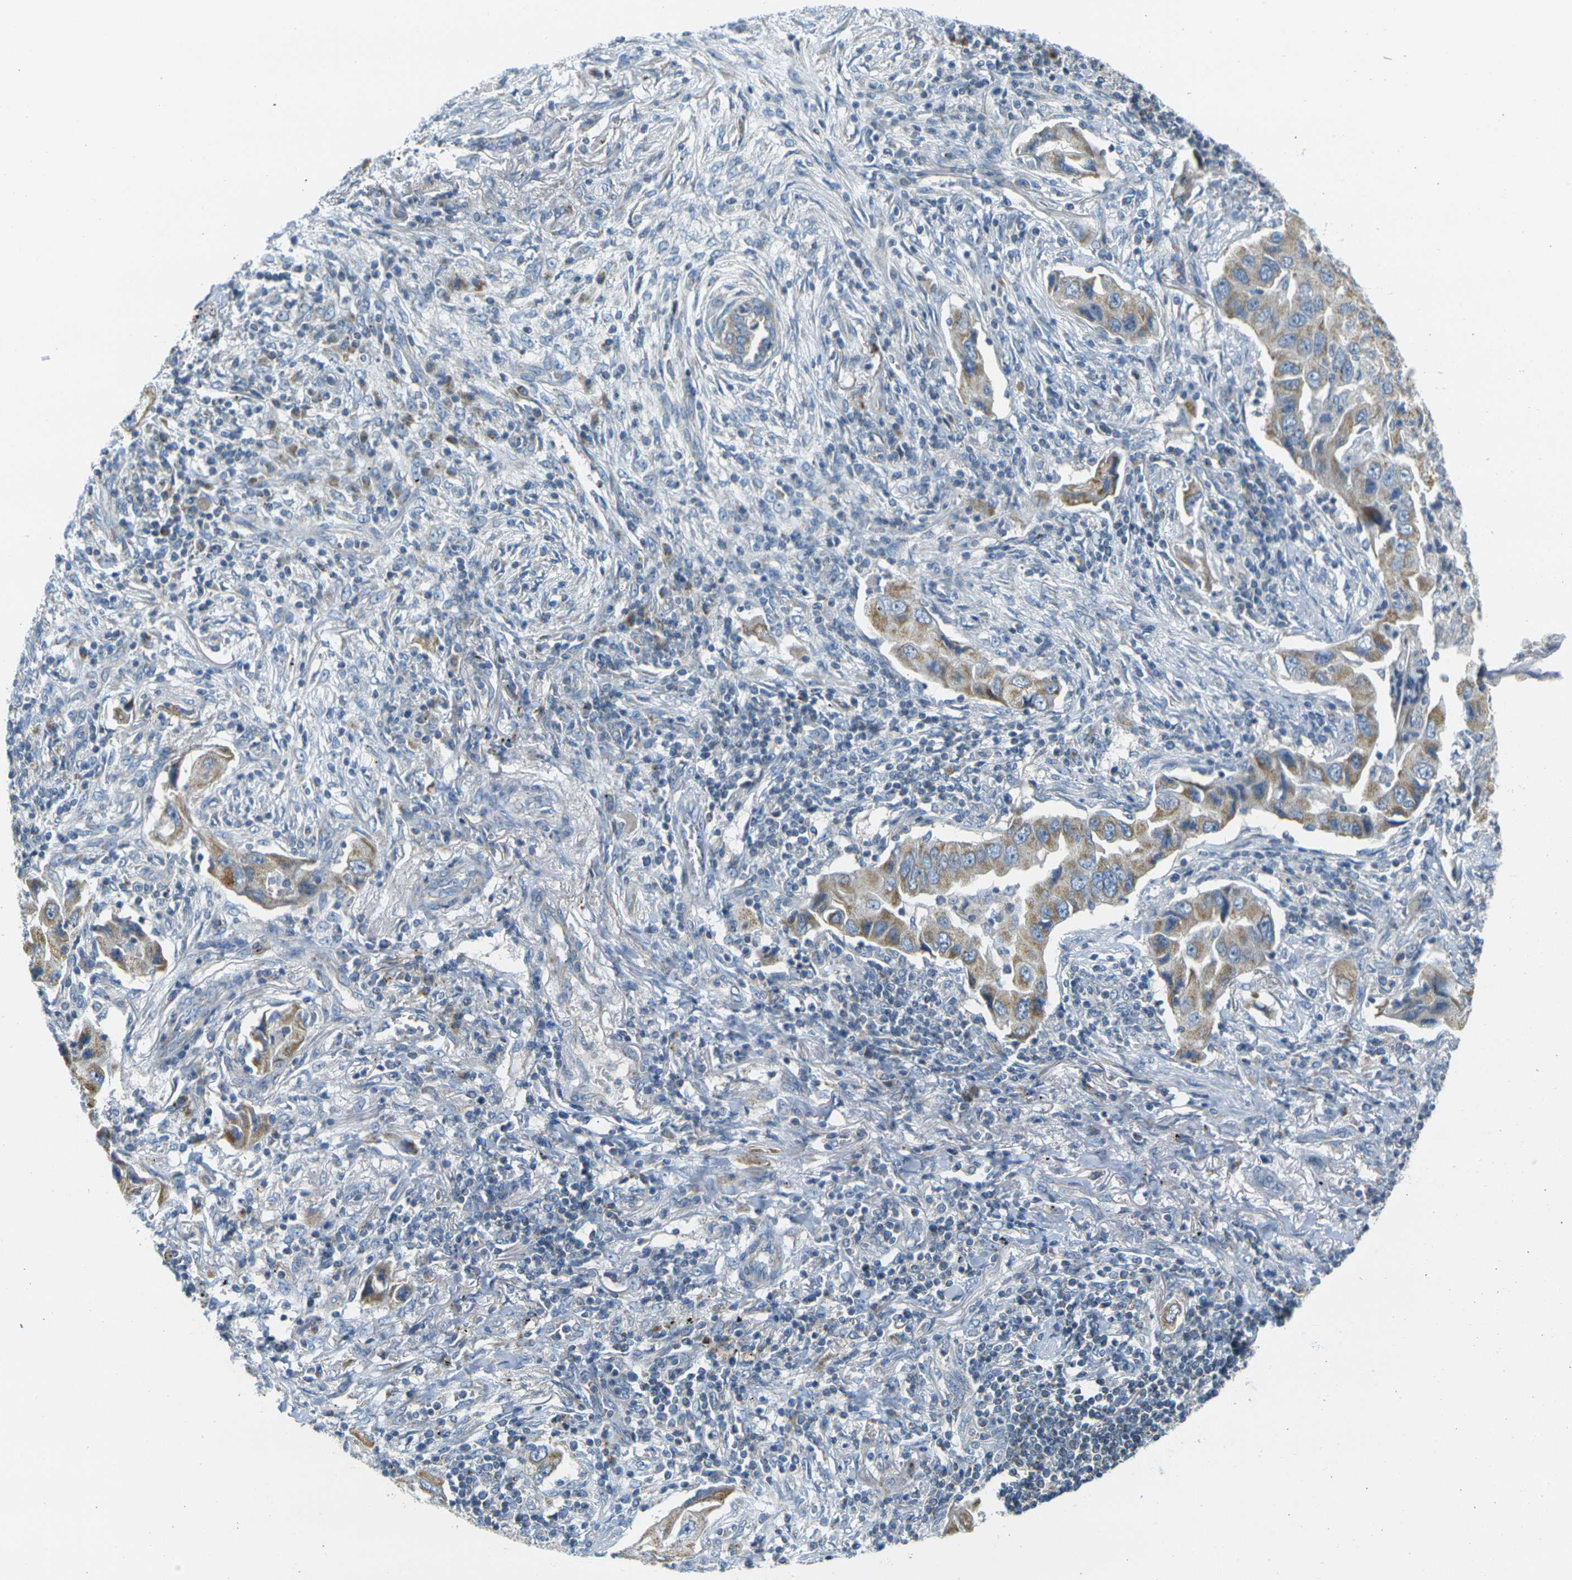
{"staining": {"intensity": "weak", "quantity": ">75%", "location": "cytoplasmic/membranous"}, "tissue": "lung cancer", "cell_type": "Tumor cells", "image_type": "cancer", "snomed": [{"axis": "morphology", "description": "Adenocarcinoma, NOS"}, {"axis": "topography", "description": "Lung"}], "caption": "Tumor cells exhibit low levels of weak cytoplasmic/membranous expression in approximately >75% of cells in human lung cancer.", "gene": "PARD6B", "patient": {"sex": "female", "age": 65}}